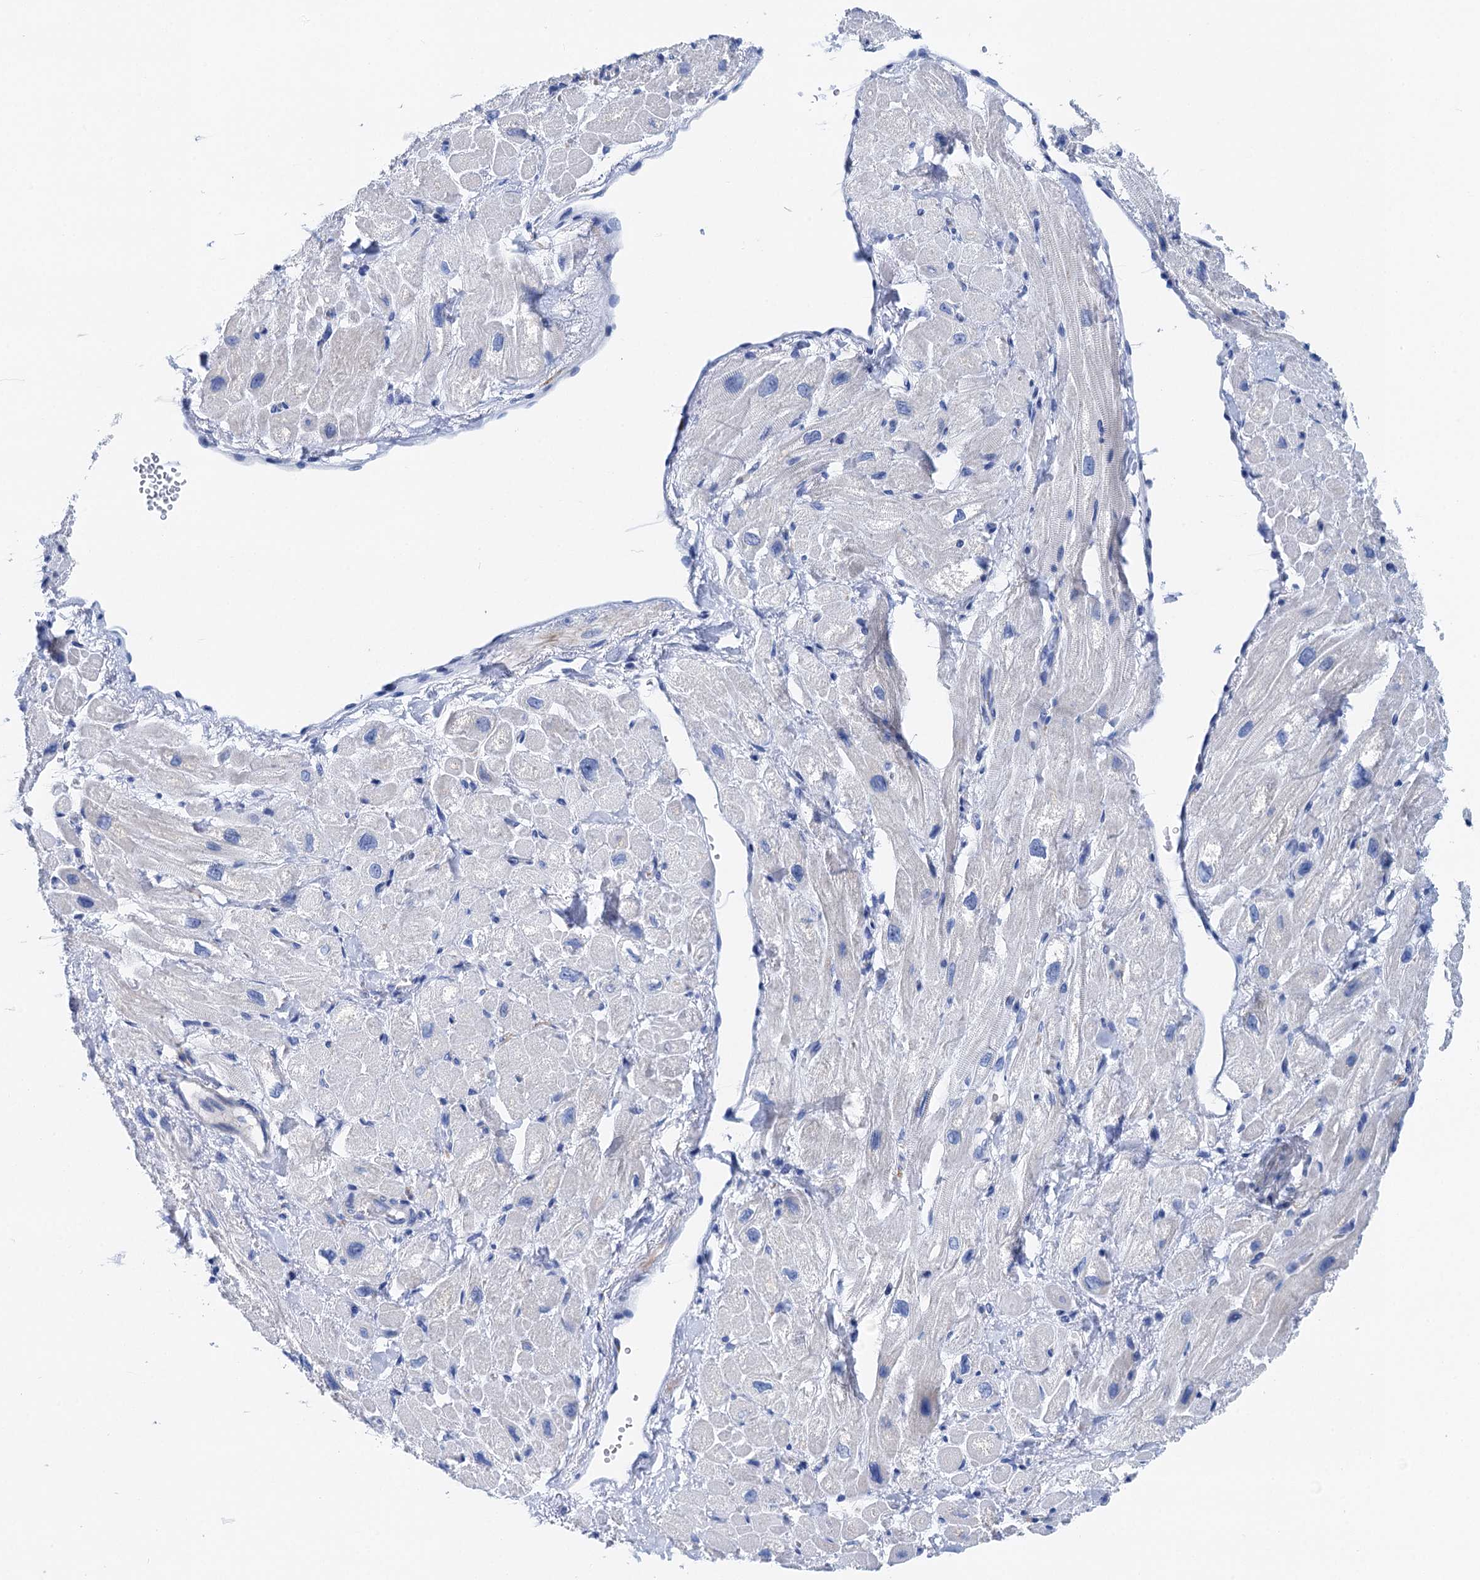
{"staining": {"intensity": "negative", "quantity": "none", "location": "none"}, "tissue": "heart muscle", "cell_type": "Cardiomyocytes", "image_type": "normal", "snomed": [{"axis": "morphology", "description": "Normal tissue, NOS"}, {"axis": "topography", "description": "Heart"}], "caption": "Immunohistochemistry micrograph of unremarkable human heart muscle stained for a protein (brown), which exhibits no positivity in cardiomyocytes. (DAB IHC with hematoxylin counter stain).", "gene": "NLRP10", "patient": {"sex": "male", "age": 65}}